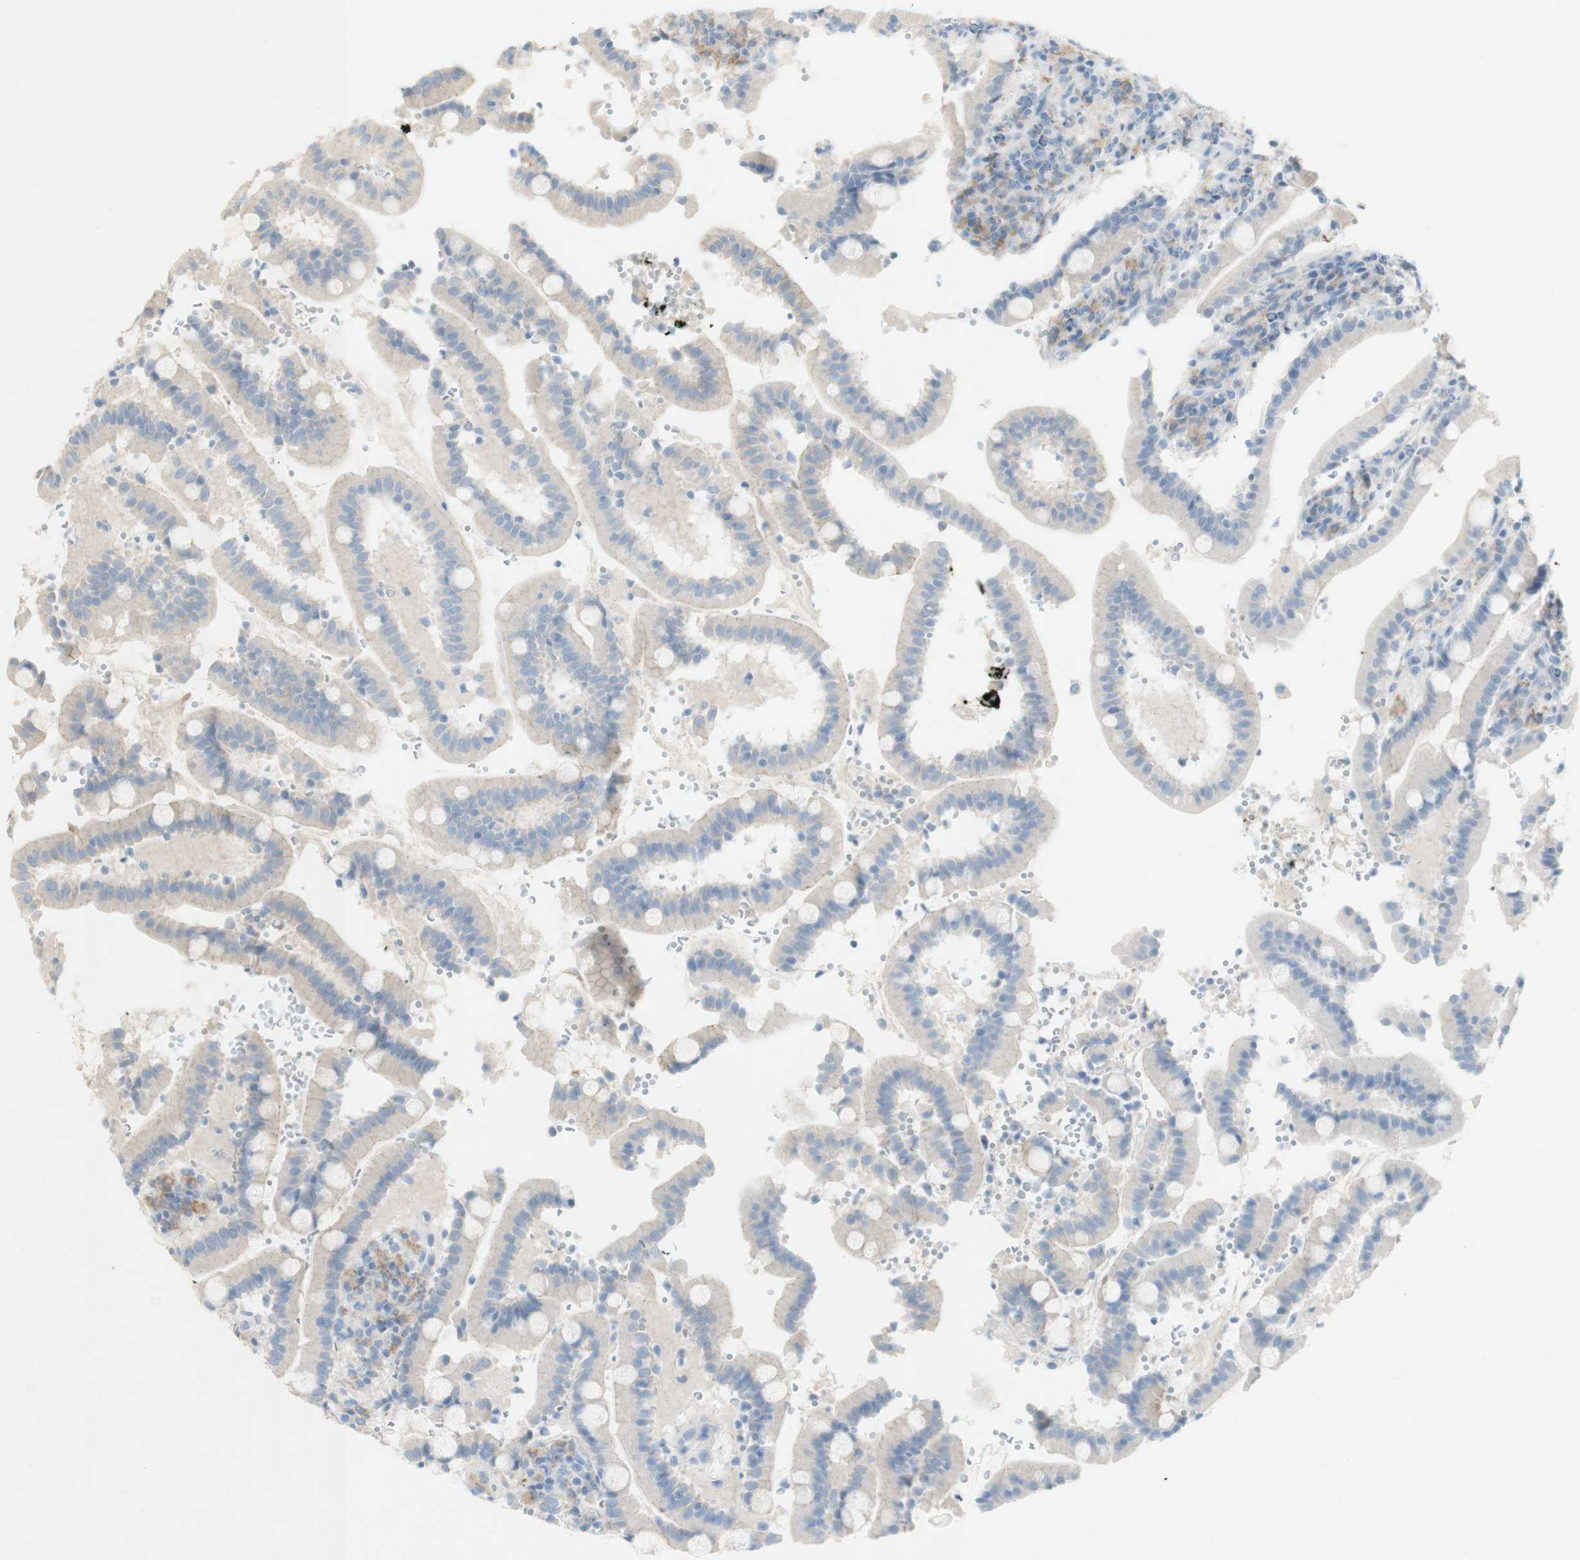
{"staining": {"intensity": "negative", "quantity": "none", "location": "none"}, "tissue": "duodenum", "cell_type": "Glandular cells", "image_type": "normal", "snomed": [{"axis": "morphology", "description": "Normal tissue, NOS"}, {"axis": "topography", "description": "Small intestine, NOS"}], "caption": "Immunohistochemistry micrograph of normal duodenum: duodenum stained with DAB shows no significant protein expression in glandular cells.", "gene": "ART3", "patient": {"sex": "female", "age": 71}}